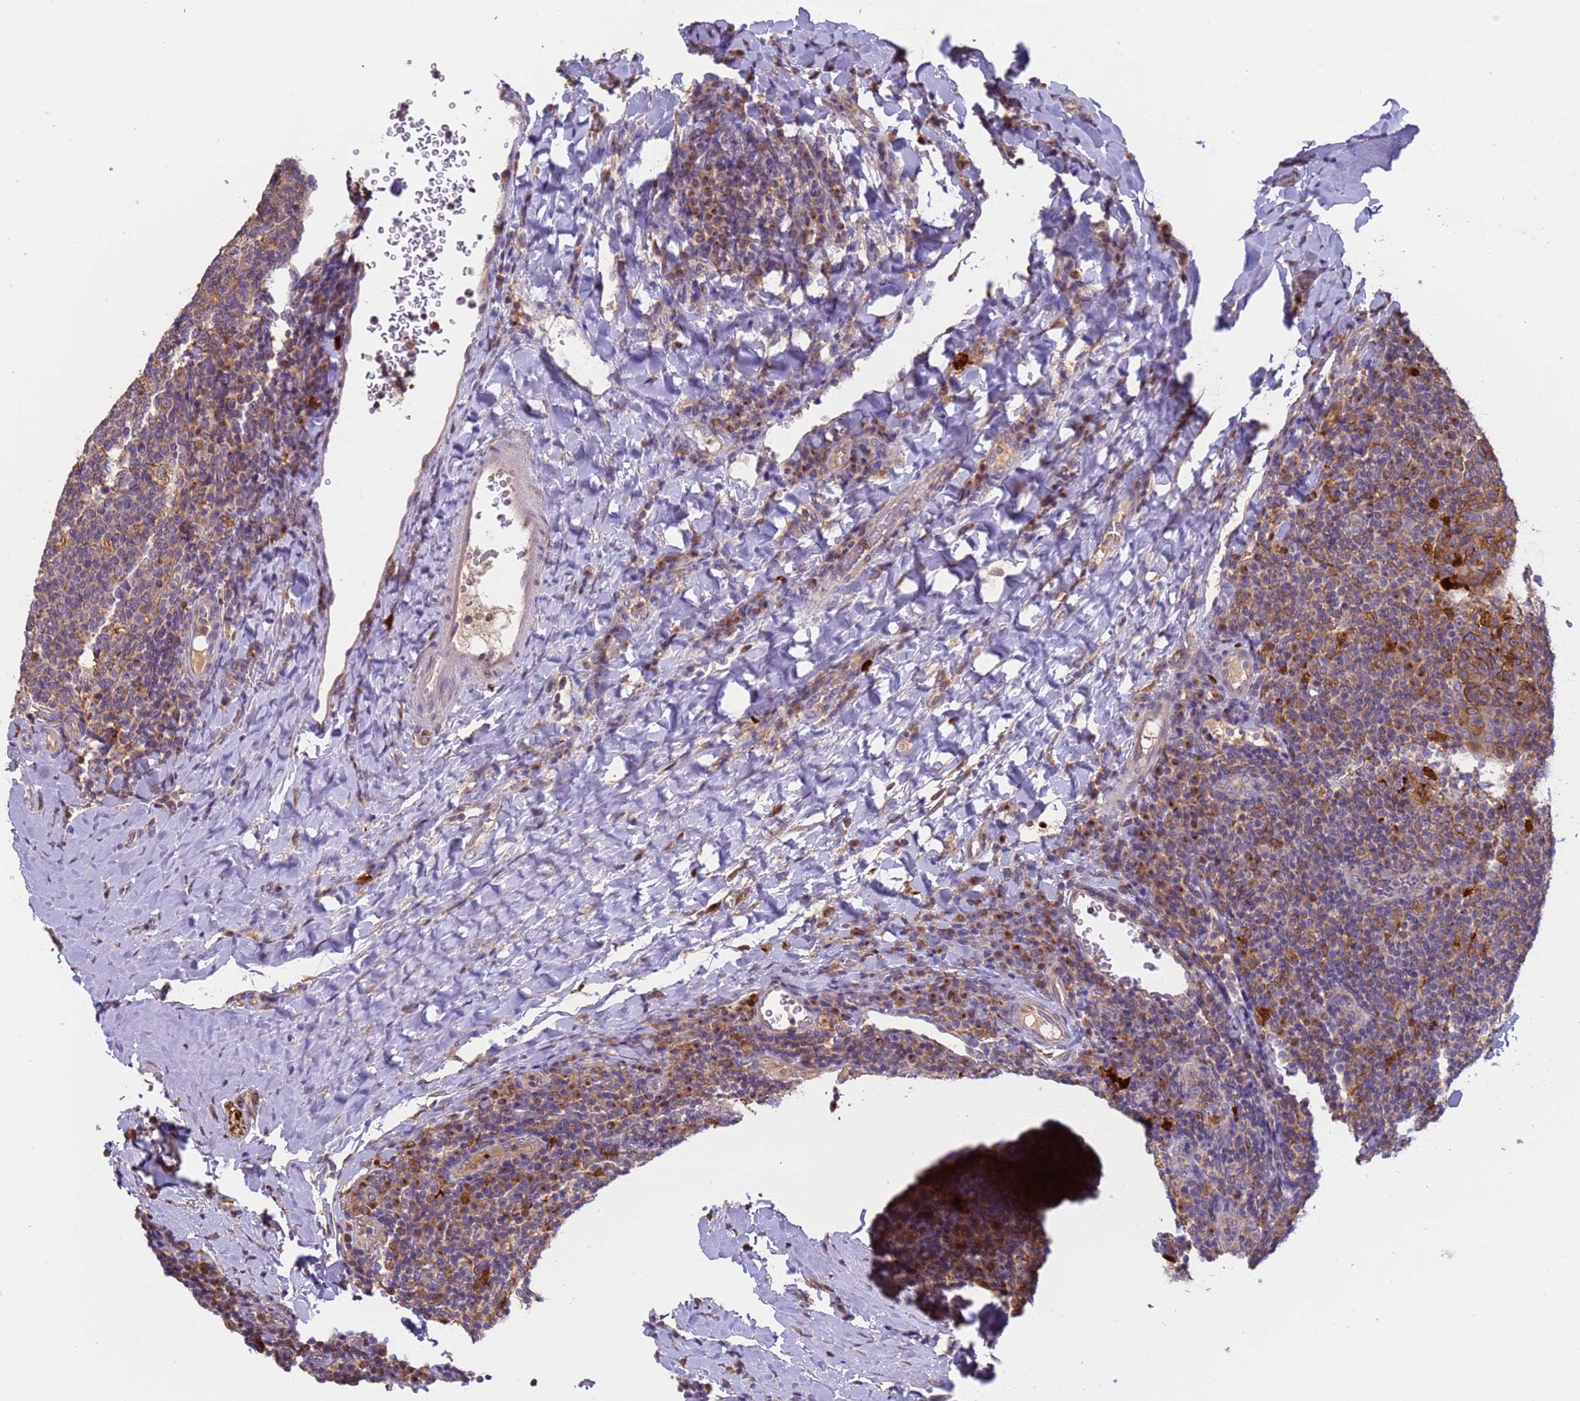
{"staining": {"intensity": "weak", "quantity": "<25%", "location": "cytoplasmic/membranous"}, "tissue": "tonsil", "cell_type": "Germinal center cells", "image_type": "normal", "snomed": [{"axis": "morphology", "description": "Normal tissue, NOS"}, {"axis": "topography", "description": "Tonsil"}], "caption": "IHC photomicrograph of benign tonsil: tonsil stained with DAB displays no significant protein staining in germinal center cells. (Stains: DAB immunohistochemistry (IHC) with hematoxylin counter stain, Microscopy: brightfield microscopy at high magnification).", "gene": "M6PR", "patient": {"sex": "male", "age": 17}}